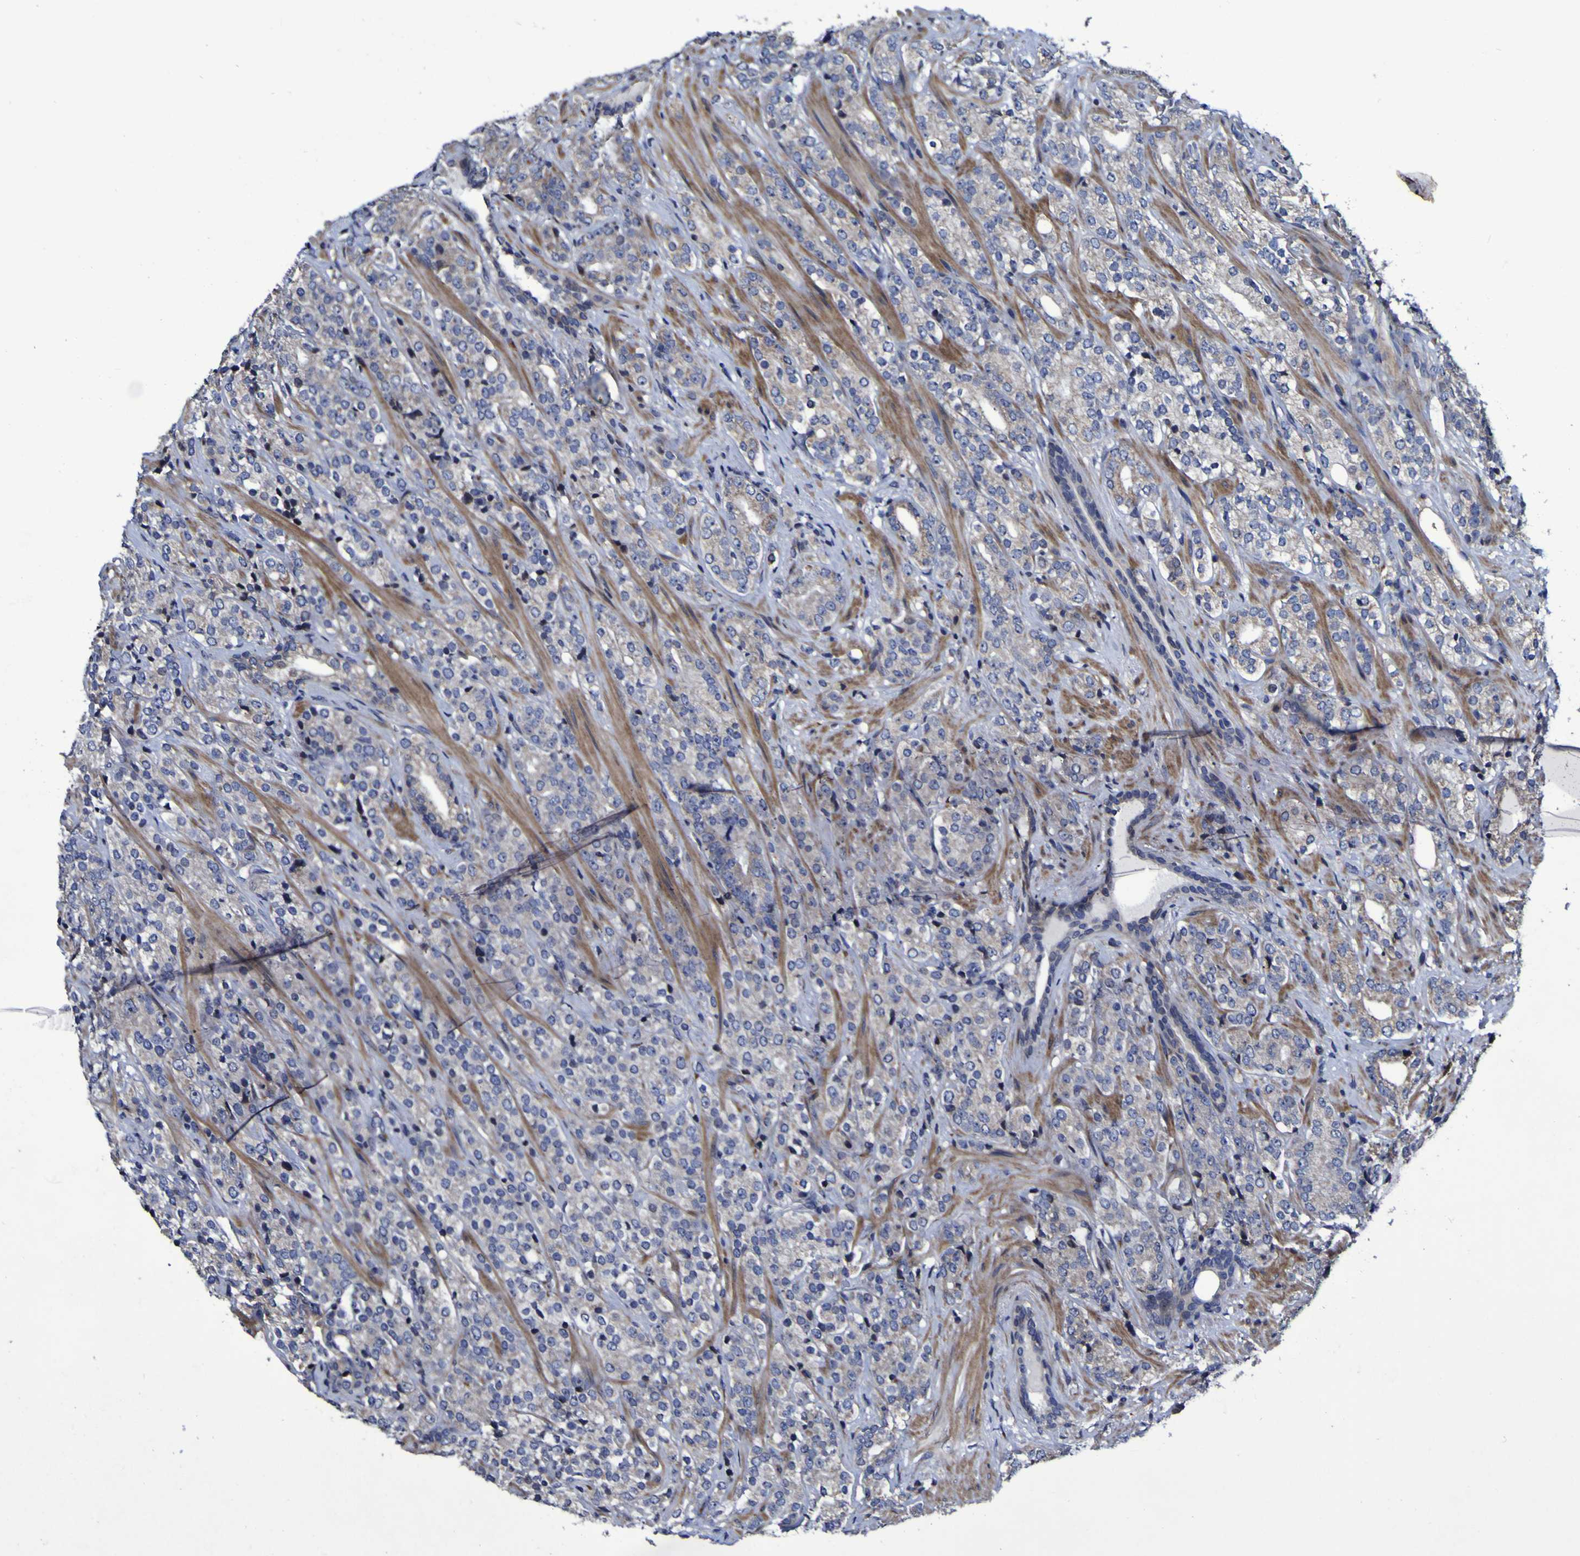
{"staining": {"intensity": "weak", "quantity": "25%-75%", "location": "cytoplasmic/membranous"}, "tissue": "prostate cancer", "cell_type": "Tumor cells", "image_type": "cancer", "snomed": [{"axis": "morphology", "description": "Adenocarcinoma, High grade"}, {"axis": "topography", "description": "Prostate"}], "caption": "There is low levels of weak cytoplasmic/membranous staining in tumor cells of prostate cancer, as demonstrated by immunohistochemical staining (brown color).", "gene": "P3H1", "patient": {"sex": "male", "age": 71}}